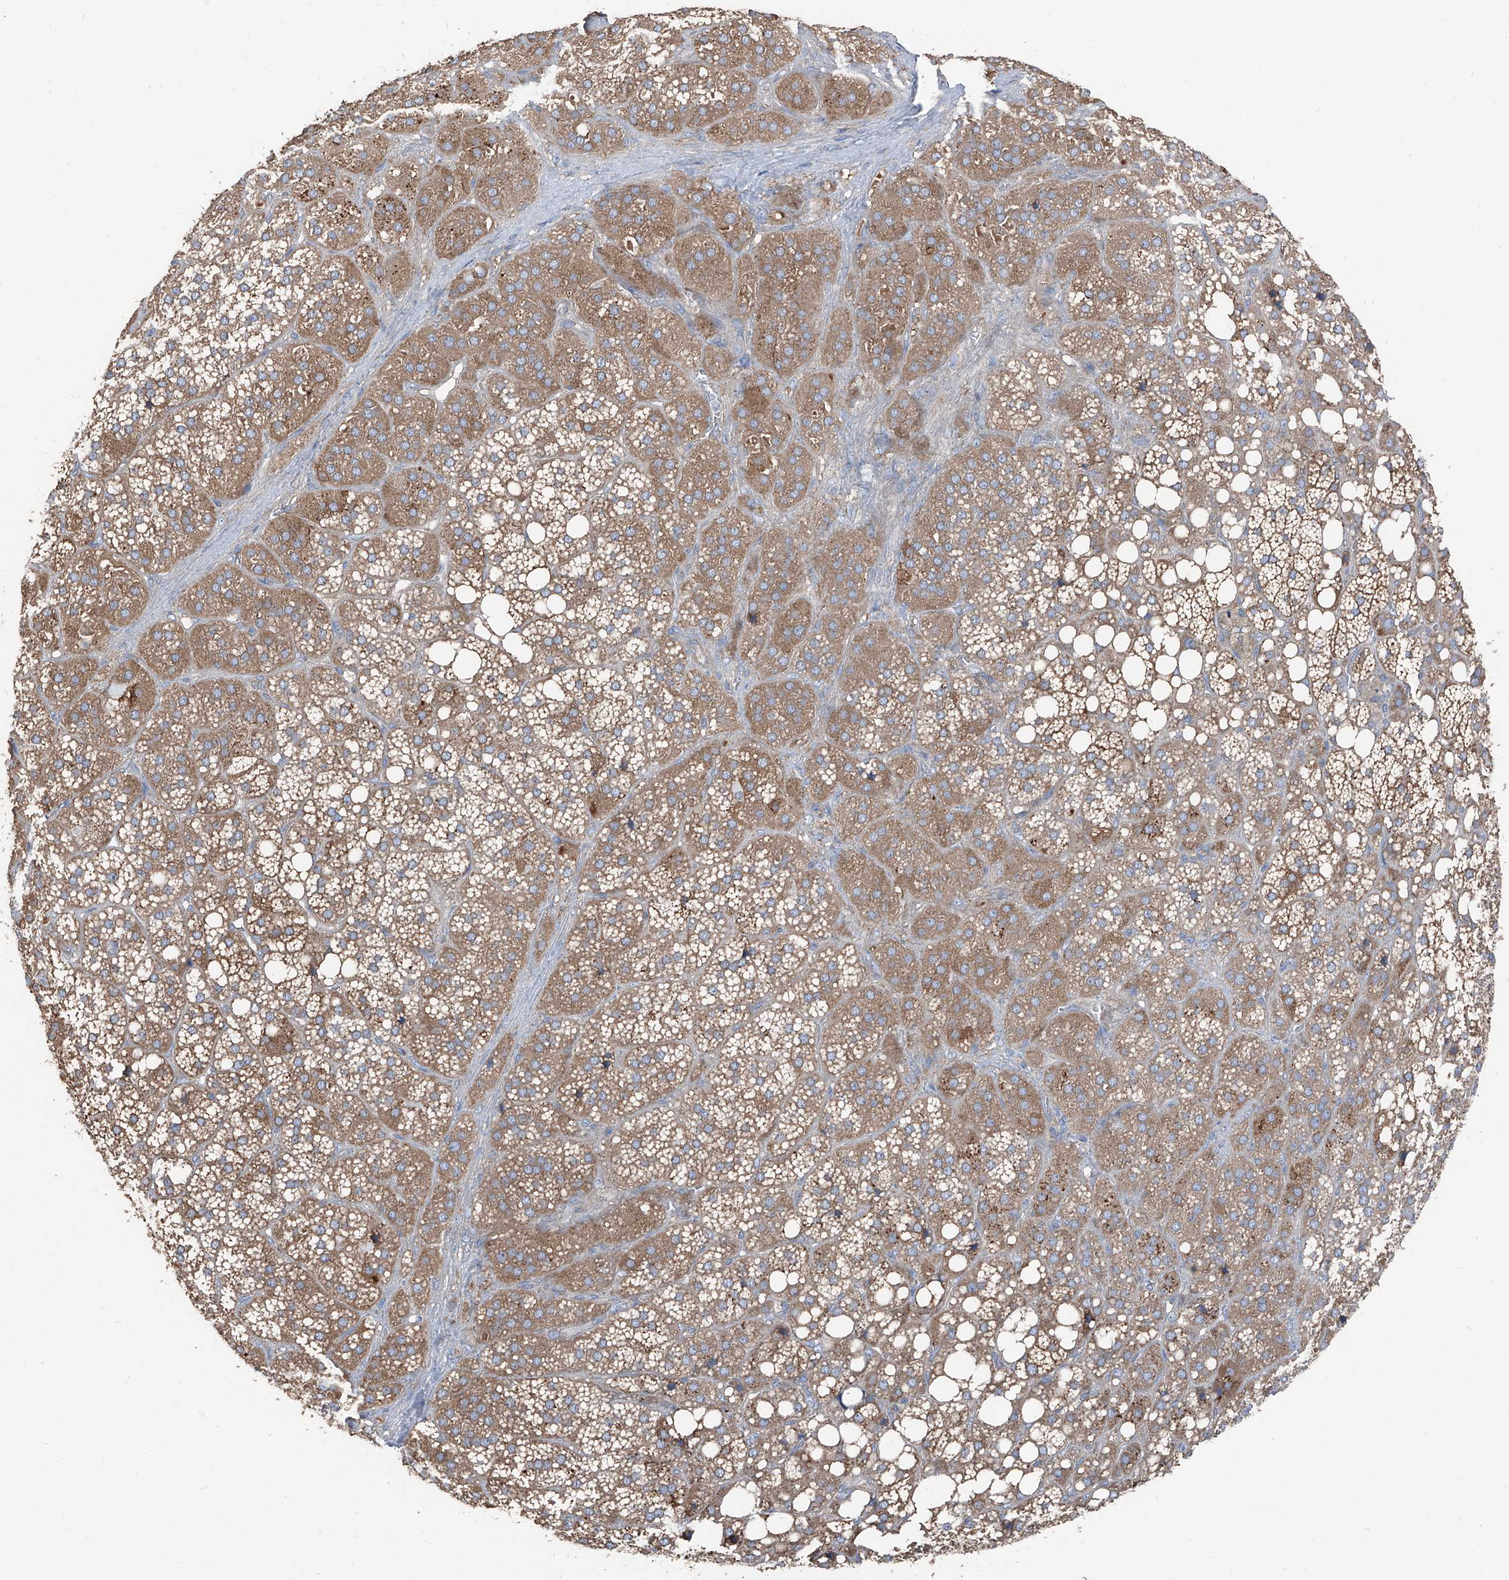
{"staining": {"intensity": "moderate", "quantity": ">75%", "location": "cytoplasmic/membranous"}, "tissue": "adrenal gland", "cell_type": "Glandular cells", "image_type": "normal", "snomed": [{"axis": "morphology", "description": "Normal tissue, NOS"}, {"axis": "topography", "description": "Adrenal gland"}], "caption": "A brown stain labels moderate cytoplasmic/membranous expression of a protein in glandular cells of benign adrenal gland.", "gene": "GPR142", "patient": {"sex": "female", "age": 59}}